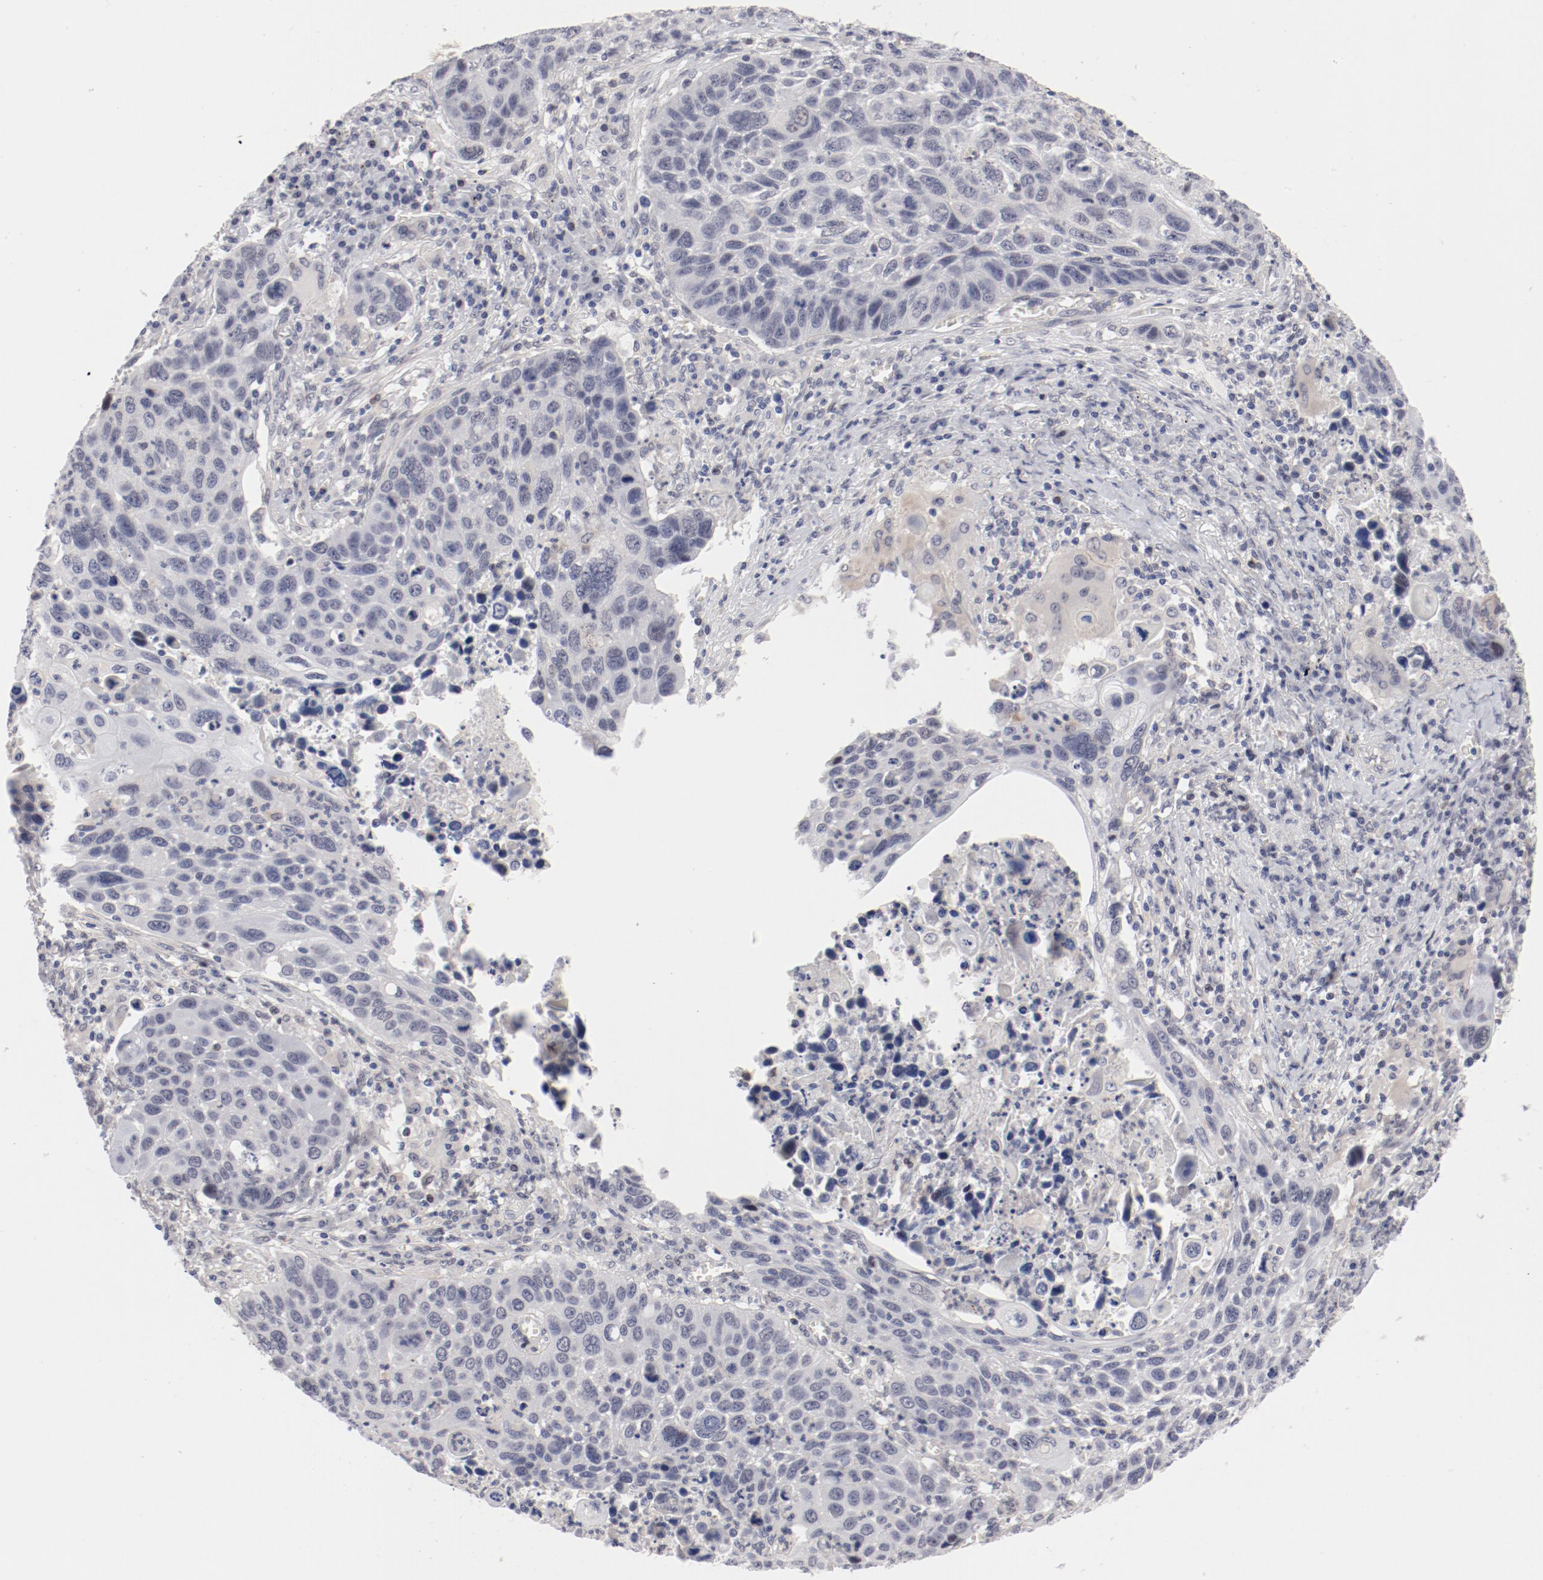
{"staining": {"intensity": "negative", "quantity": "none", "location": "none"}, "tissue": "lung cancer", "cell_type": "Tumor cells", "image_type": "cancer", "snomed": [{"axis": "morphology", "description": "Squamous cell carcinoma, NOS"}, {"axis": "topography", "description": "Lung"}], "caption": "This is an IHC micrograph of lung cancer. There is no positivity in tumor cells.", "gene": "FSCB", "patient": {"sex": "male", "age": 68}}